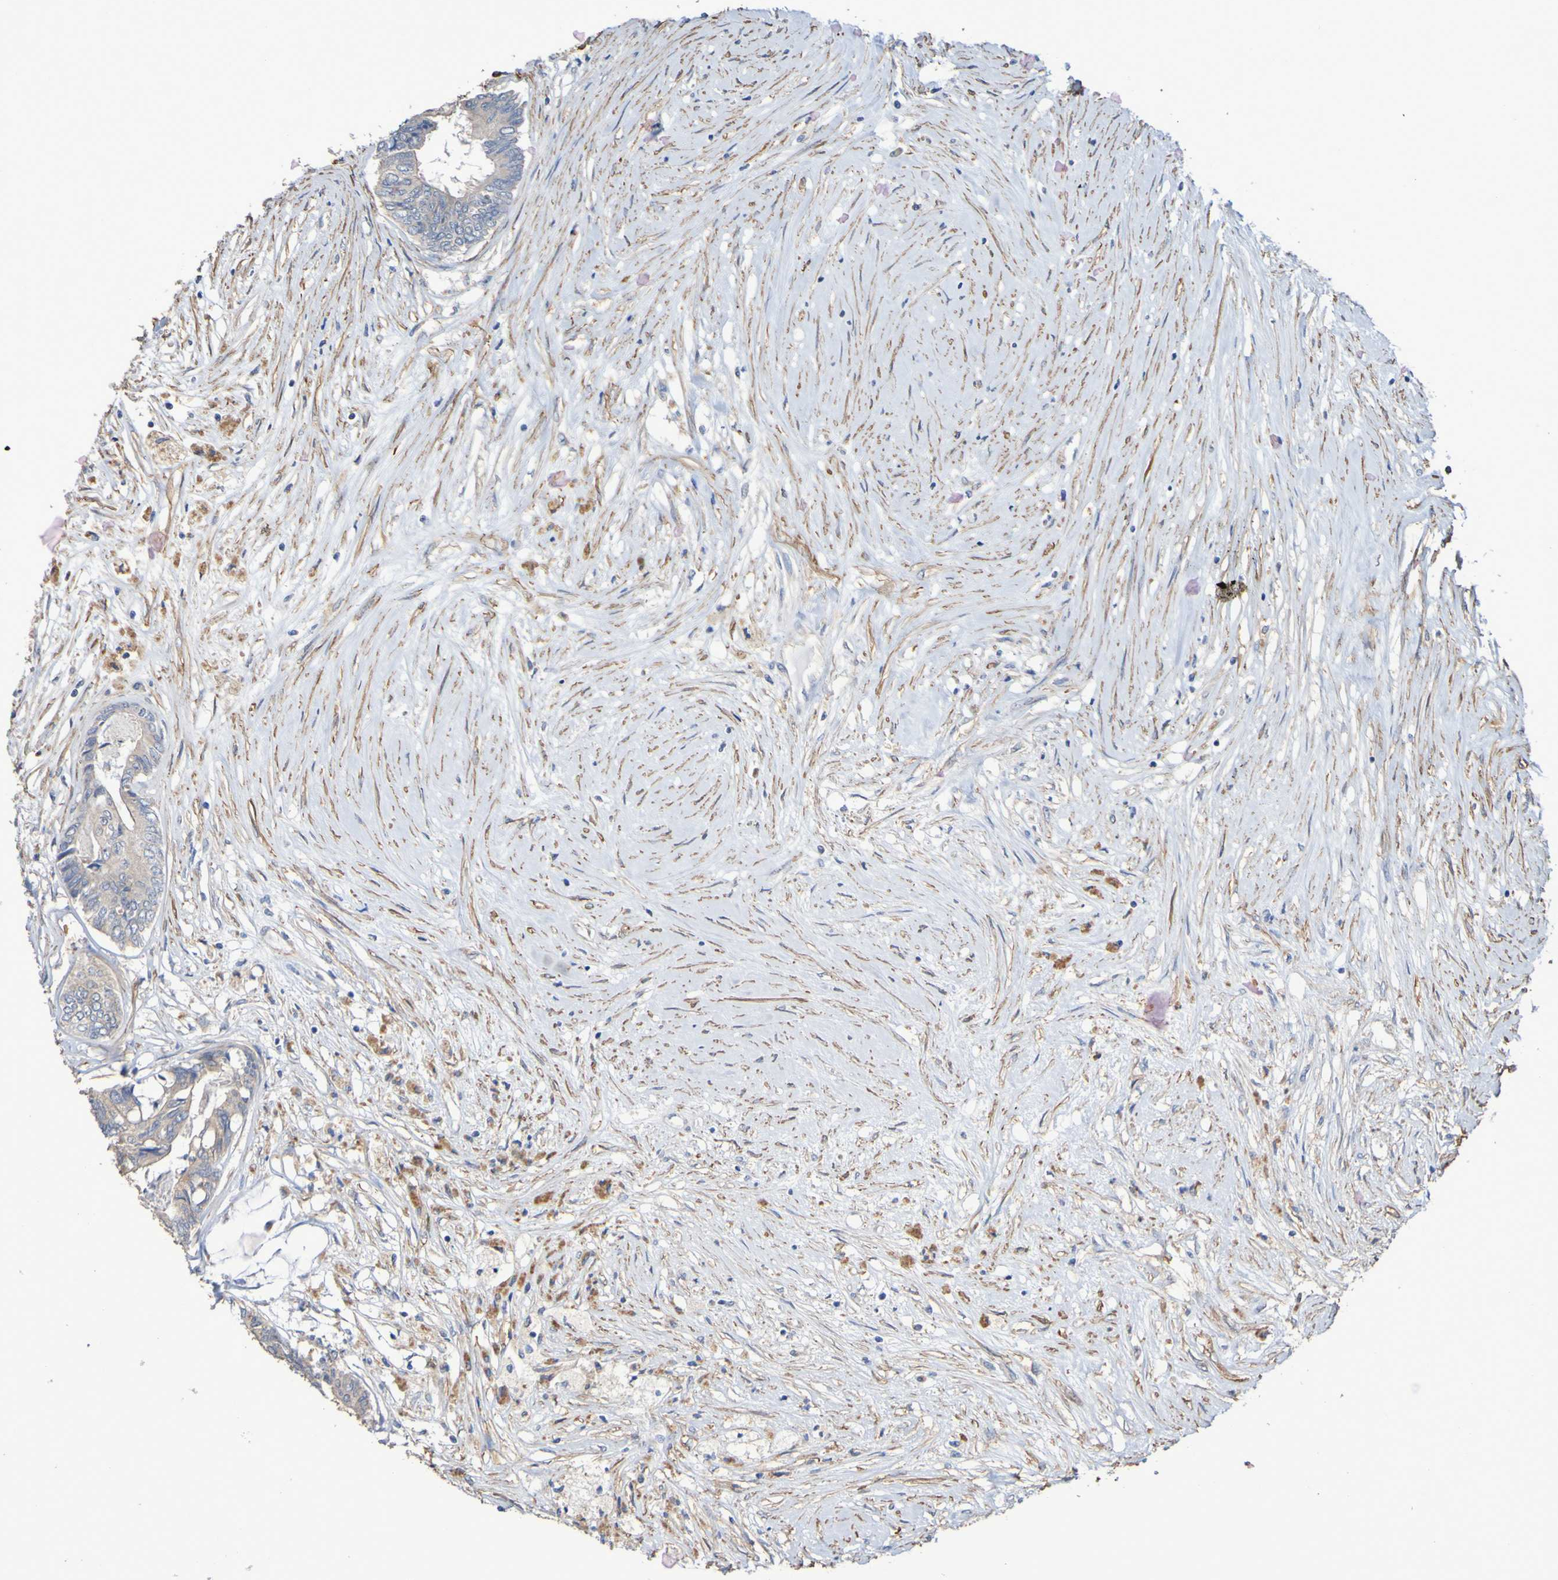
{"staining": {"intensity": "moderate", "quantity": ">75%", "location": "cytoplasmic/membranous"}, "tissue": "colorectal cancer", "cell_type": "Tumor cells", "image_type": "cancer", "snomed": [{"axis": "morphology", "description": "Adenocarcinoma, NOS"}, {"axis": "topography", "description": "Rectum"}], "caption": "This is an image of IHC staining of colorectal cancer, which shows moderate expression in the cytoplasmic/membranous of tumor cells.", "gene": "SRPRB", "patient": {"sex": "male", "age": 63}}